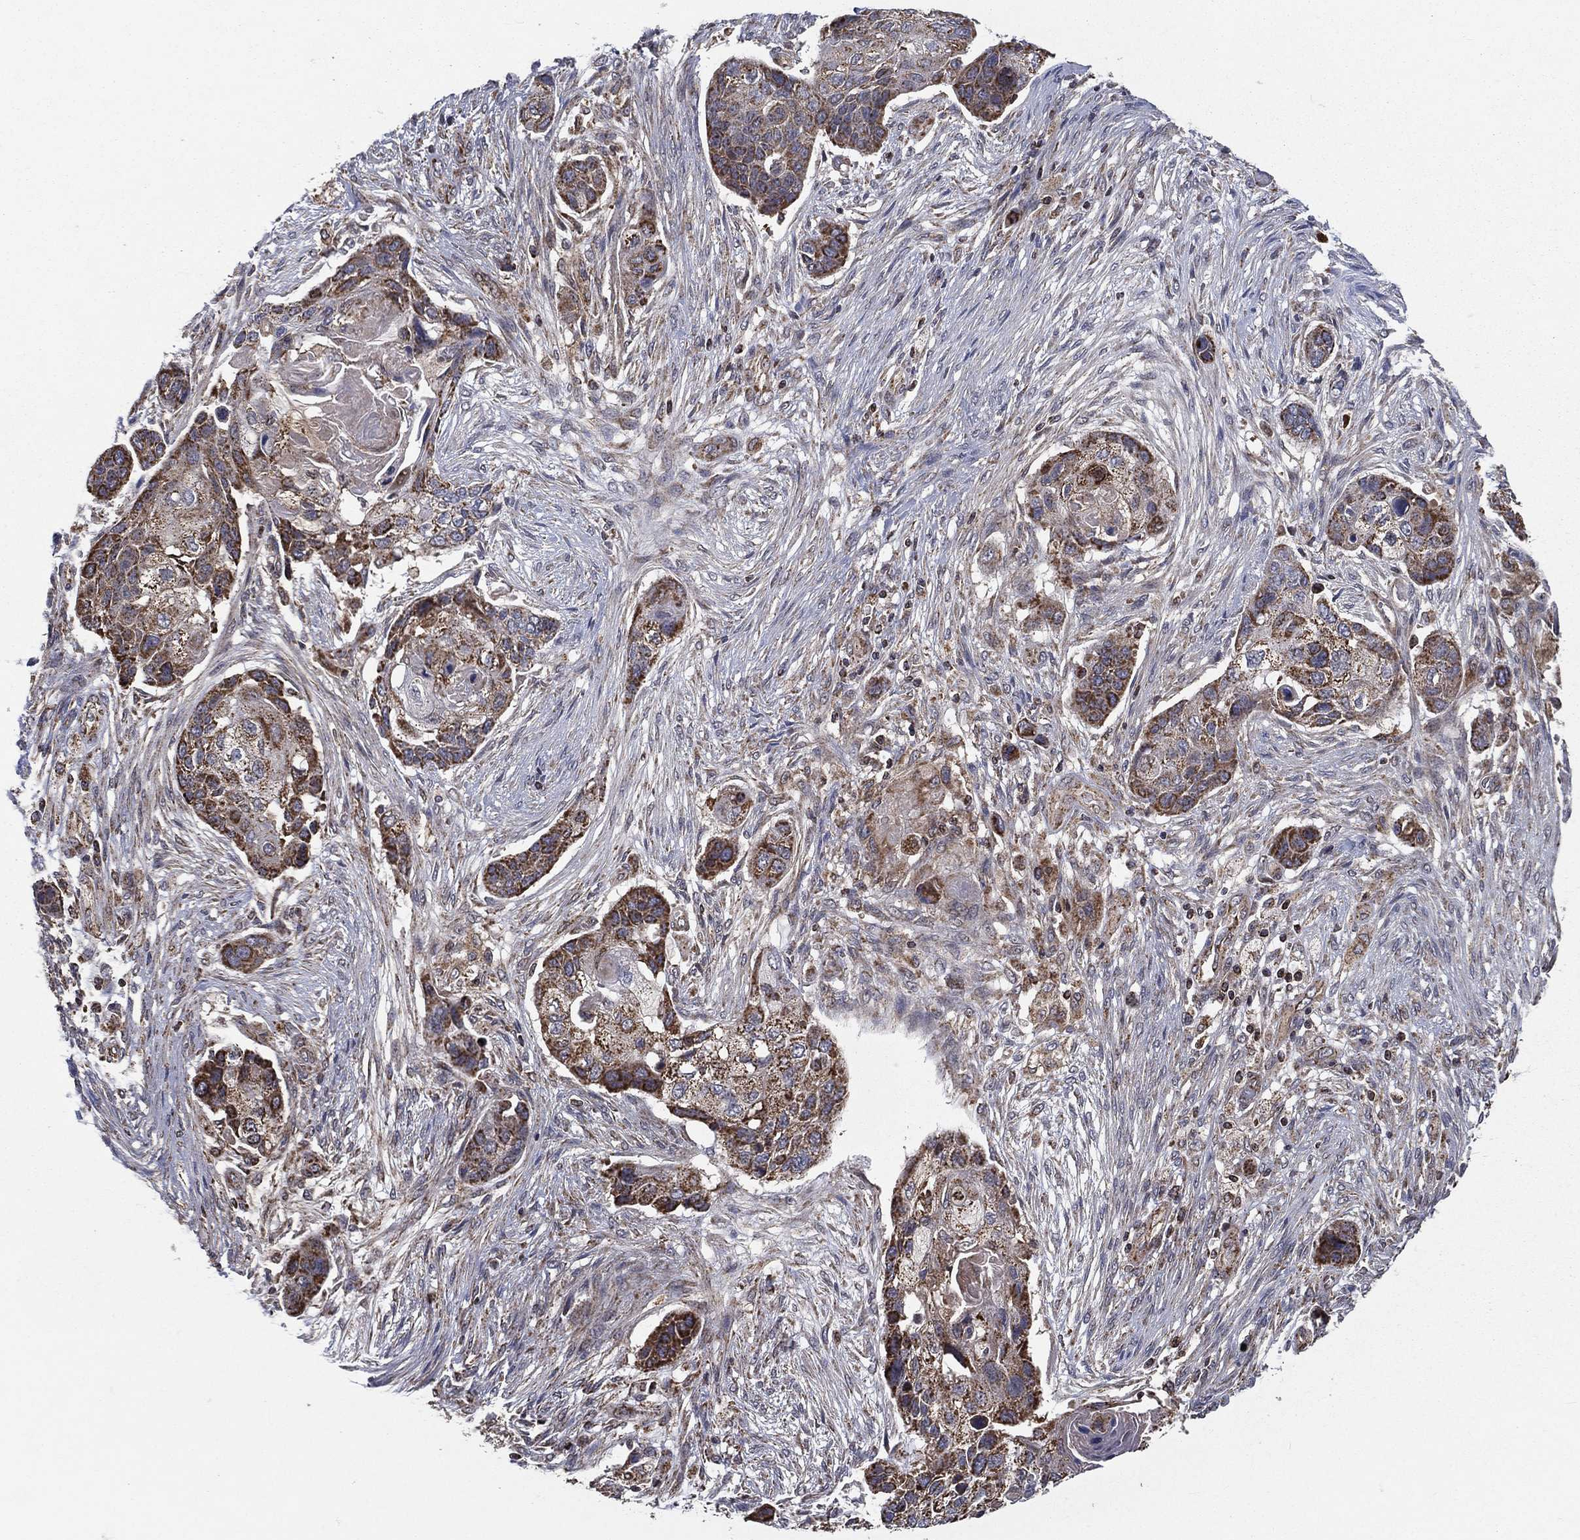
{"staining": {"intensity": "moderate", "quantity": ">75%", "location": "cytoplasmic/membranous"}, "tissue": "lung cancer", "cell_type": "Tumor cells", "image_type": "cancer", "snomed": [{"axis": "morphology", "description": "Squamous cell carcinoma, NOS"}, {"axis": "topography", "description": "Lung"}], "caption": "A medium amount of moderate cytoplasmic/membranous staining is appreciated in approximately >75% of tumor cells in lung cancer (squamous cell carcinoma) tissue.", "gene": "RIGI", "patient": {"sex": "male", "age": 69}}